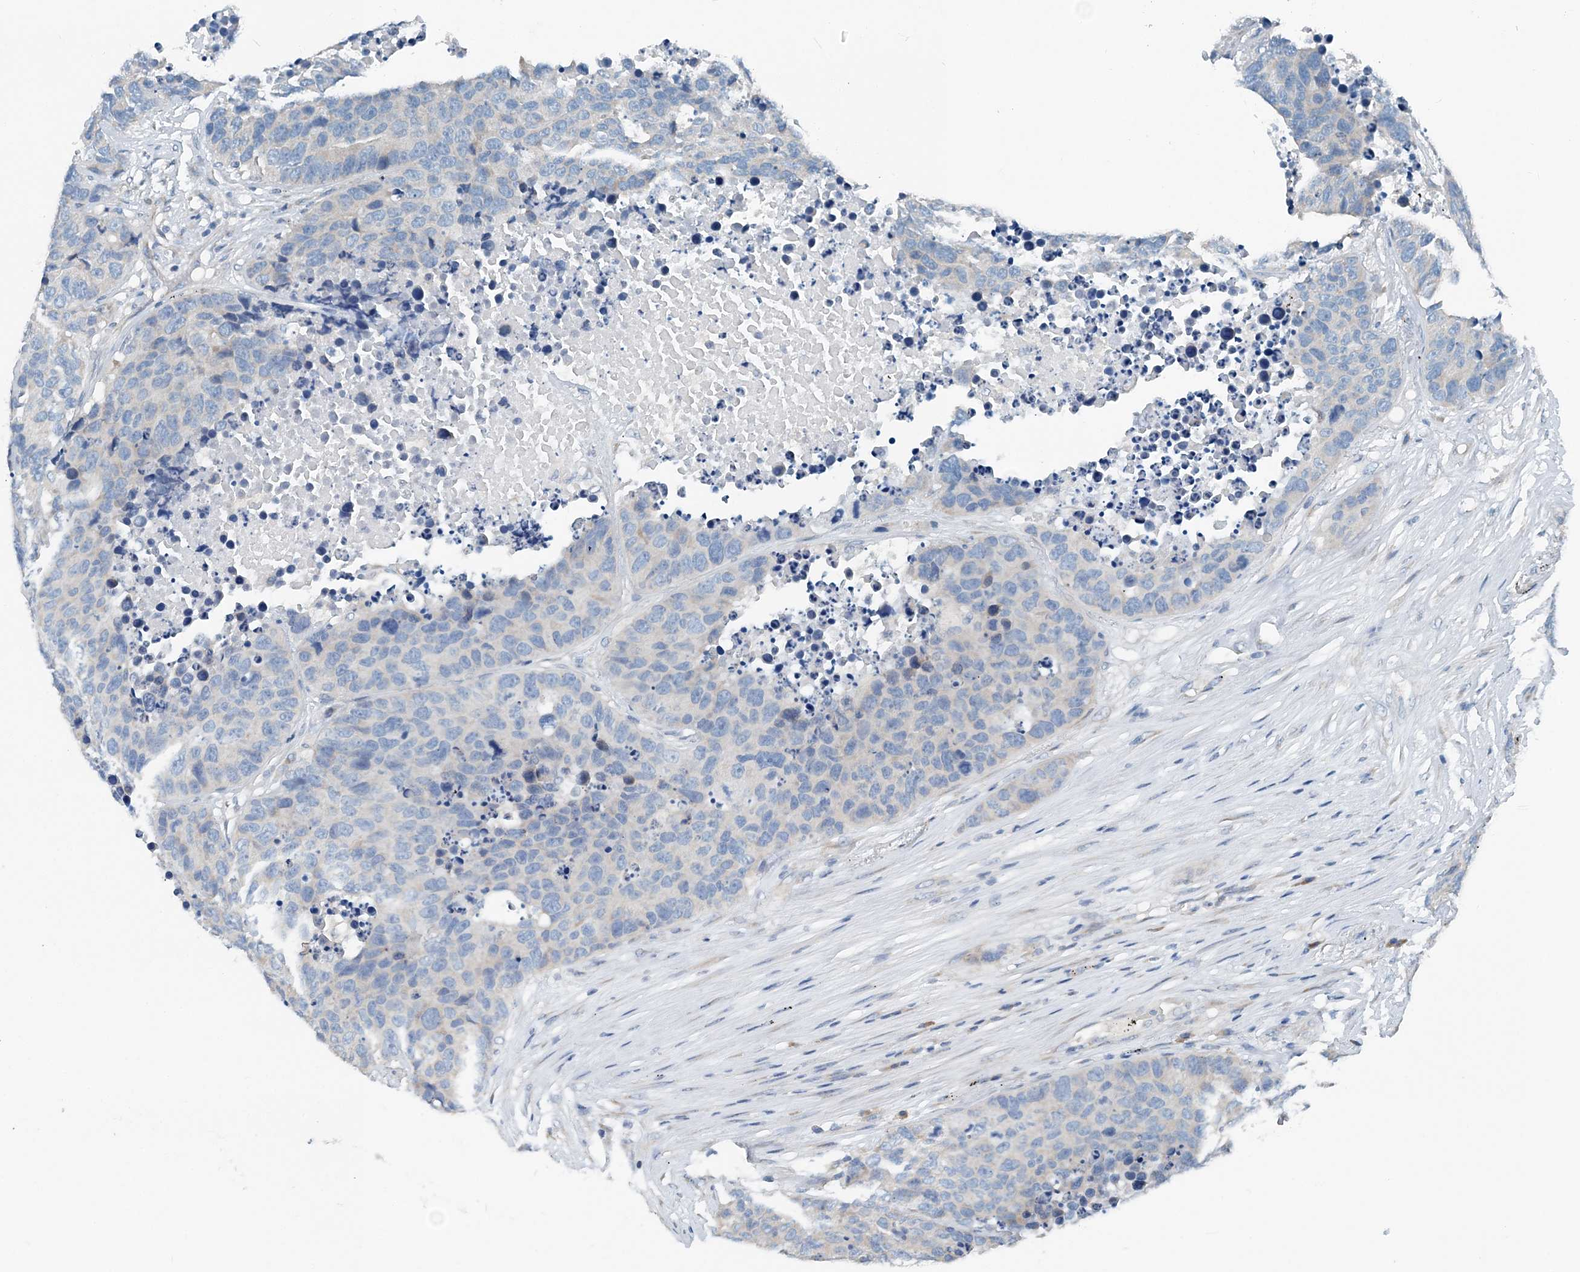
{"staining": {"intensity": "negative", "quantity": "none", "location": "none"}, "tissue": "carcinoid", "cell_type": "Tumor cells", "image_type": "cancer", "snomed": [{"axis": "morphology", "description": "Carcinoid, malignant, NOS"}, {"axis": "topography", "description": "Lung"}], "caption": "DAB (3,3'-diaminobenzidine) immunohistochemical staining of carcinoid displays no significant expression in tumor cells. (Stains: DAB (3,3'-diaminobenzidine) IHC with hematoxylin counter stain, Microscopy: brightfield microscopy at high magnification).", "gene": "EEF1A2", "patient": {"sex": "male", "age": 60}}